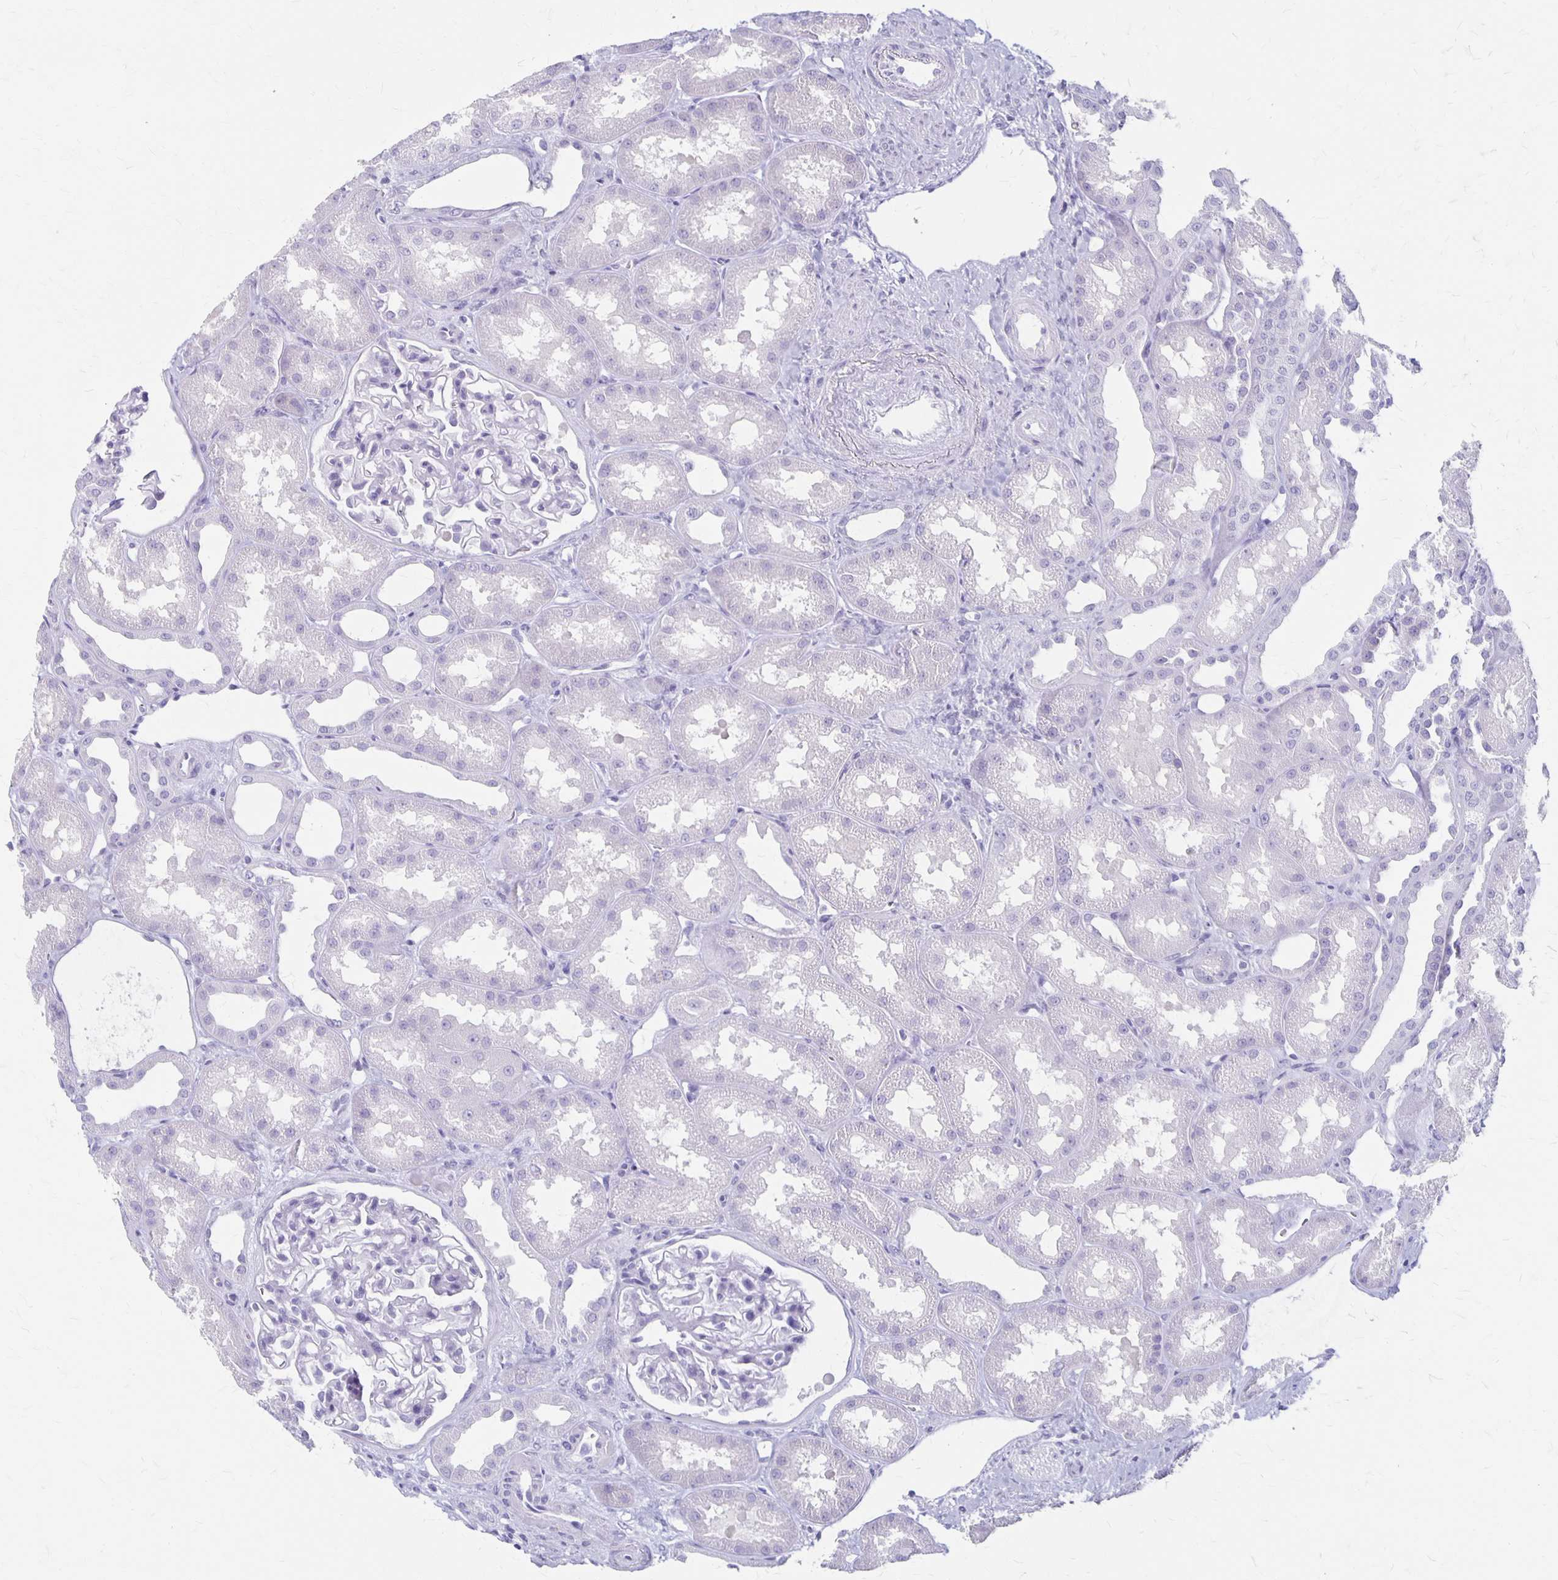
{"staining": {"intensity": "negative", "quantity": "none", "location": "none"}, "tissue": "kidney", "cell_type": "Cells in glomeruli", "image_type": "normal", "snomed": [{"axis": "morphology", "description": "Normal tissue, NOS"}, {"axis": "topography", "description": "Kidney"}], "caption": "An IHC photomicrograph of unremarkable kidney is shown. There is no staining in cells in glomeruli of kidney.", "gene": "MAGEC2", "patient": {"sex": "male", "age": 61}}